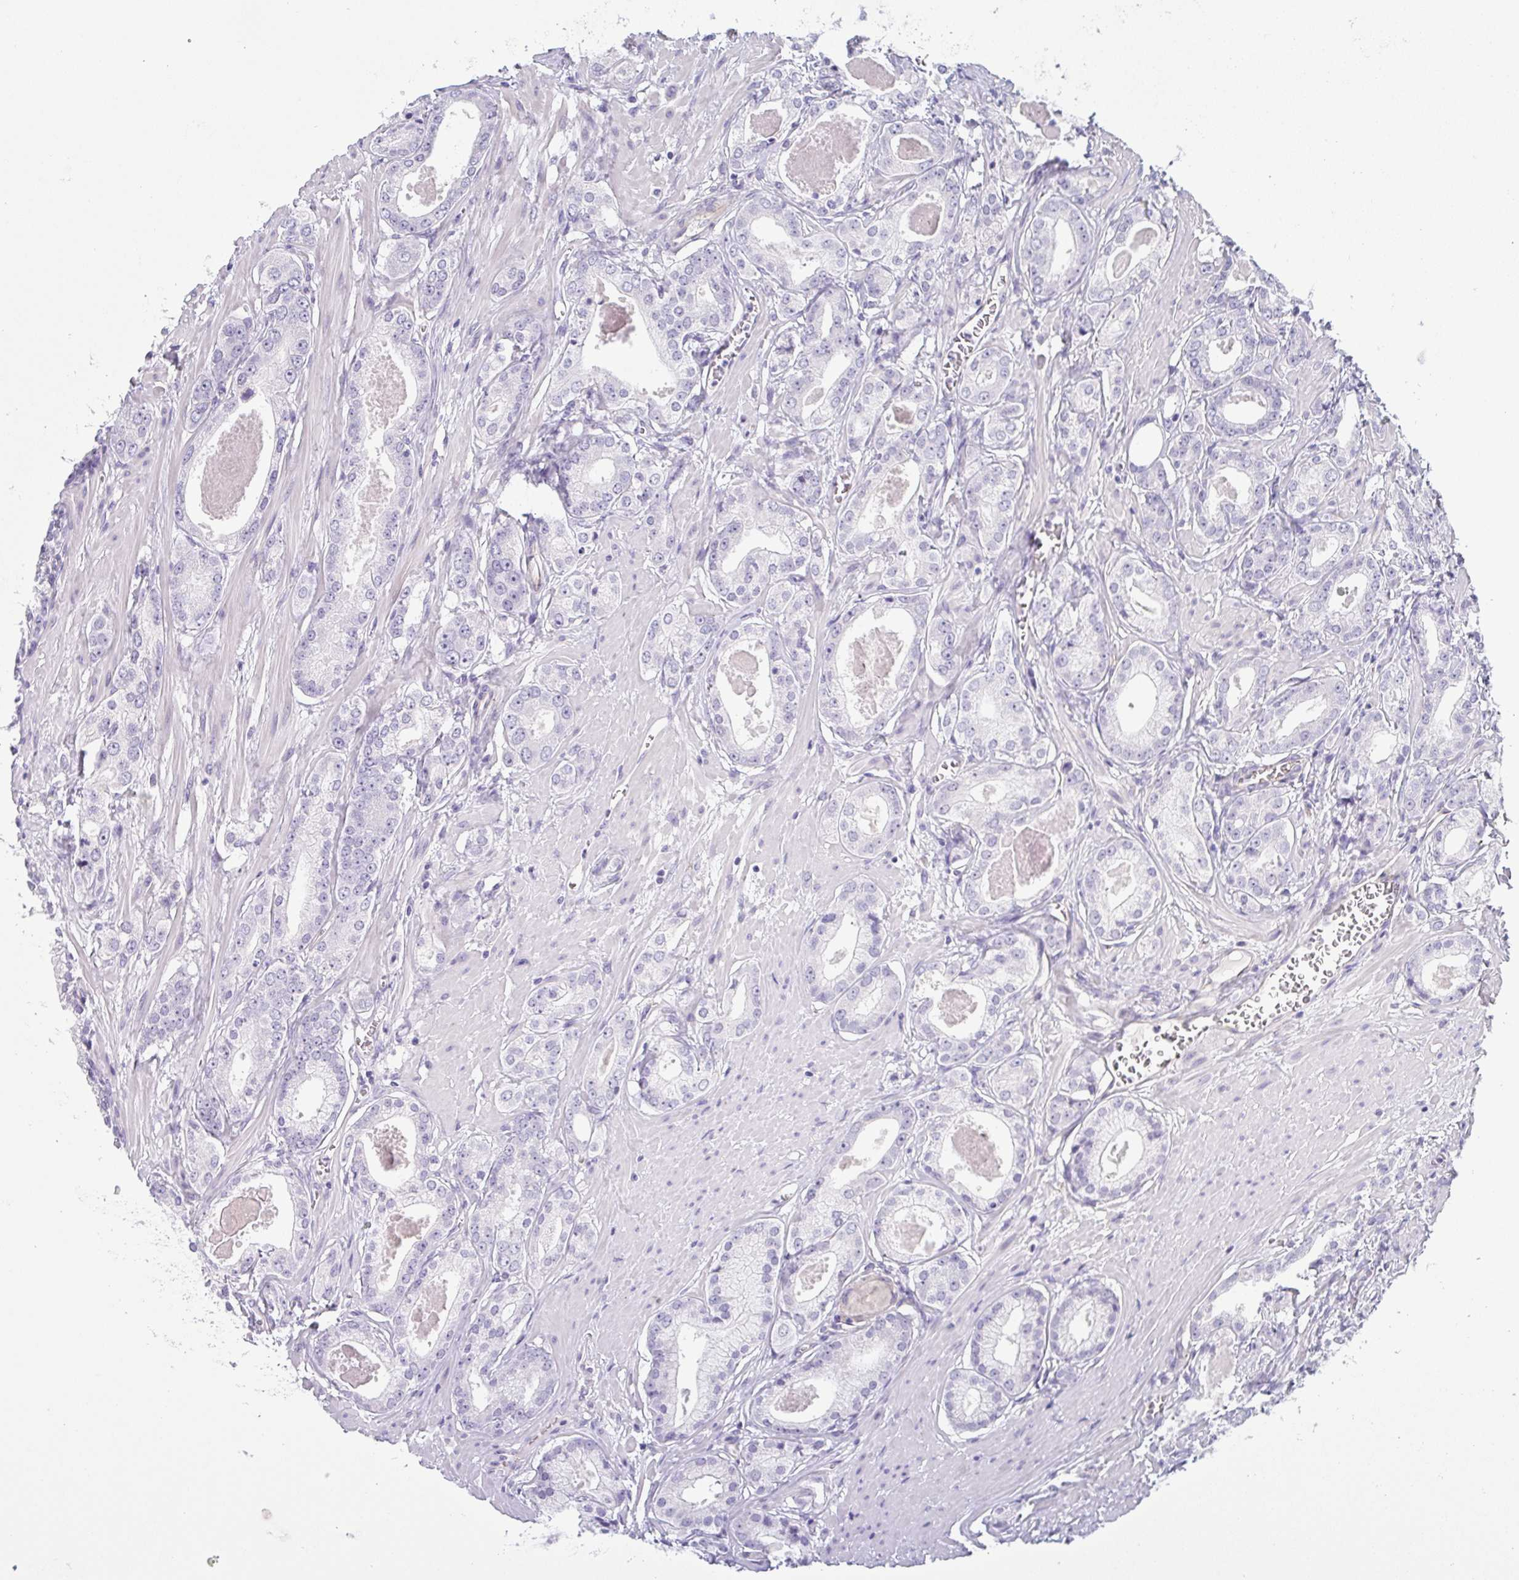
{"staining": {"intensity": "negative", "quantity": "none", "location": "none"}, "tissue": "prostate cancer", "cell_type": "Tumor cells", "image_type": "cancer", "snomed": [{"axis": "morphology", "description": "Adenocarcinoma, NOS"}, {"axis": "morphology", "description": "Adenocarcinoma, Low grade"}, {"axis": "topography", "description": "Prostate"}], "caption": "Prostate cancer stained for a protein using immunohistochemistry reveals no expression tumor cells.", "gene": "COL17A1", "patient": {"sex": "male", "age": 64}}